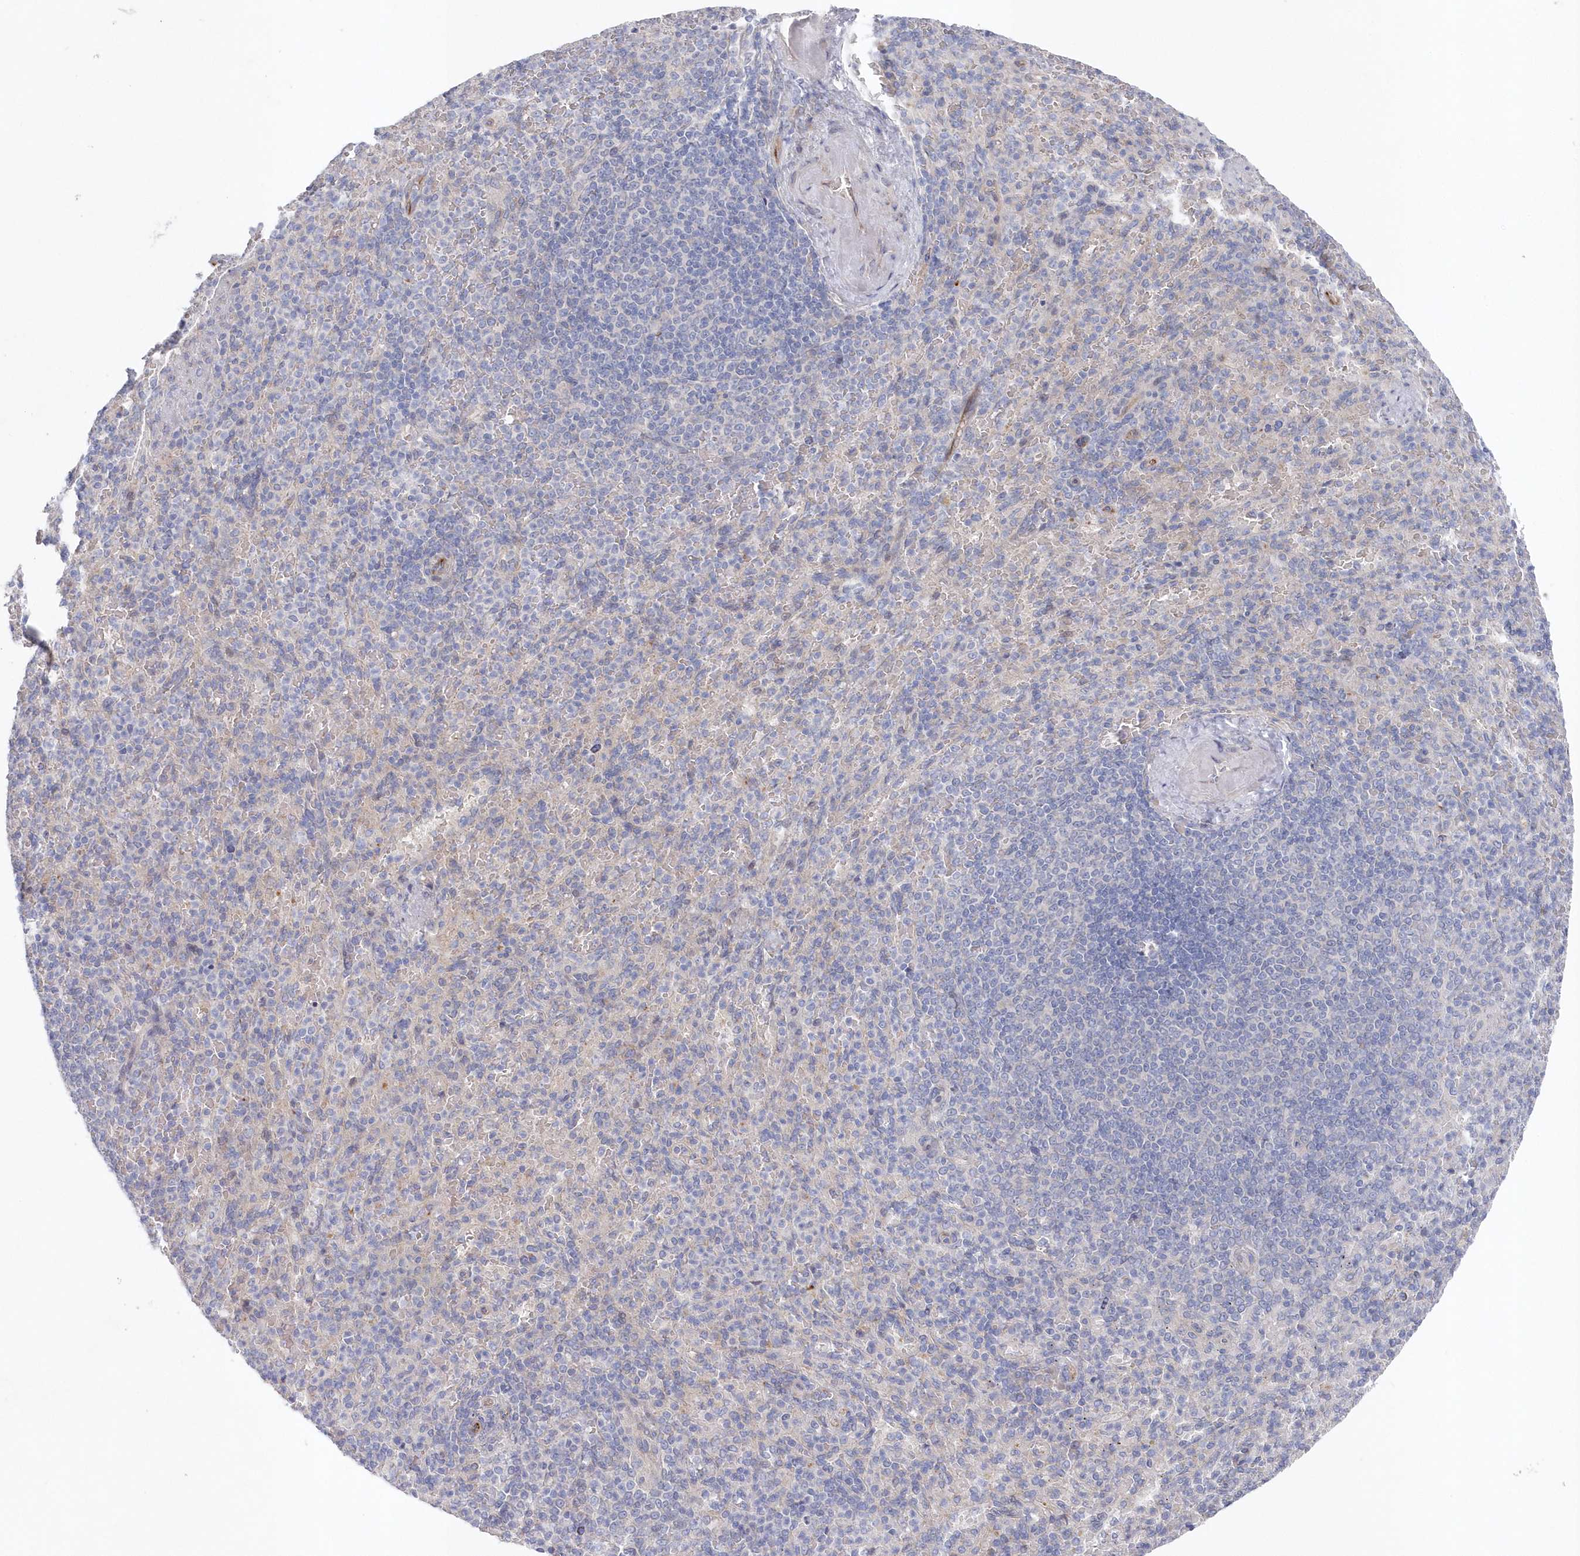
{"staining": {"intensity": "negative", "quantity": "none", "location": "none"}, "tissue": "spleen", "cell_type": "Cells in red pulp", "image_type": "normal", "snomed": [{"axis": "morphology", "description": "Normal tissue, NOS"}, {"axis": "topography", "description": "Spleen"}], "caption": "DAB immunohistochemical staining of benign human spleen displays no significant positivity in cells in red pulp. The staining is performed using DAB brown chromogen with nuclei counter-stained in using hematoxylin.", "gene": "KIAA1586", "patient": {"sex": "female", "age": 74}}